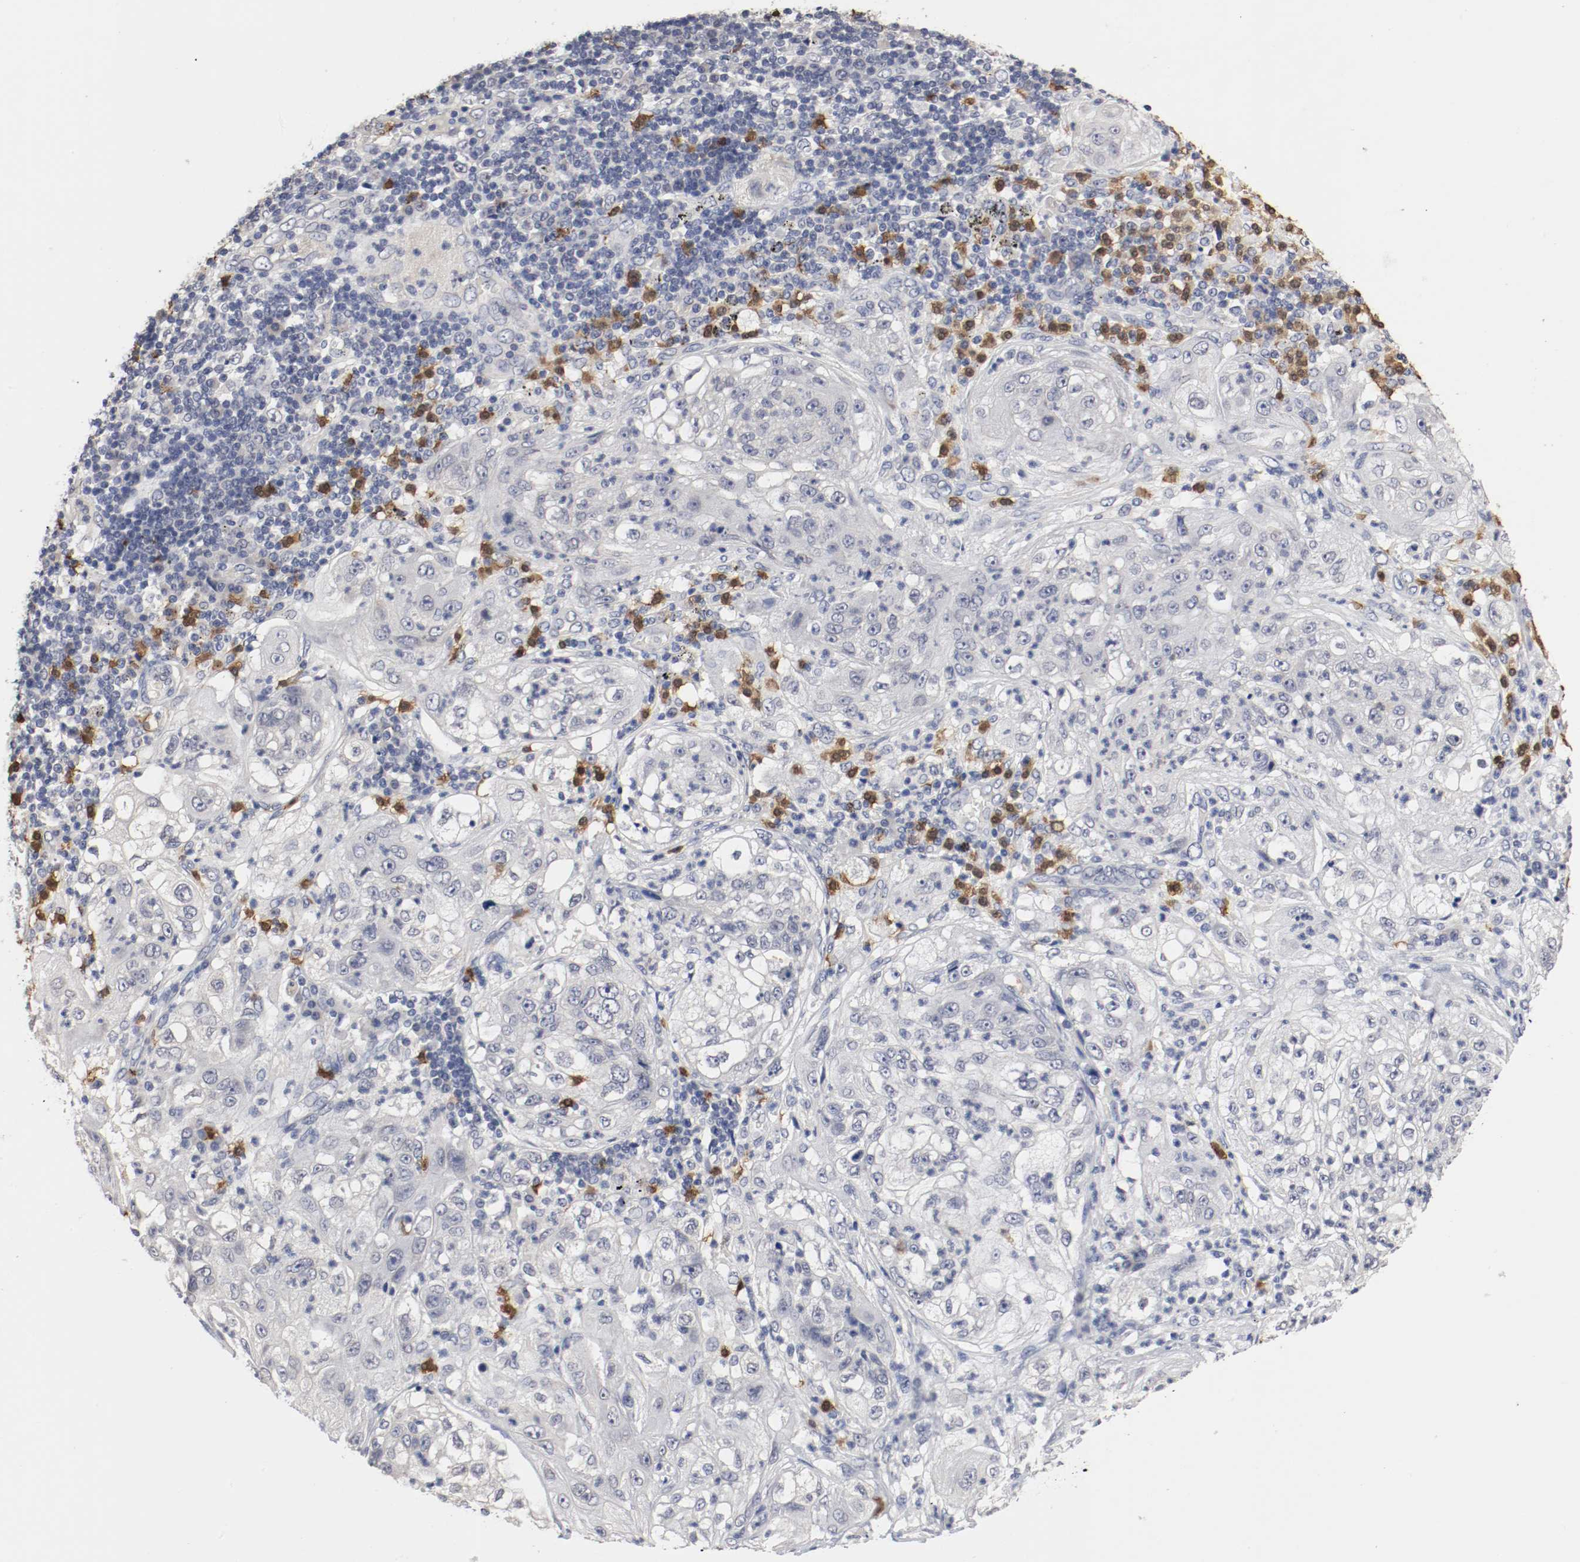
{"staining": {"intensity": "negative", "quantity": "none", "location": "none"}, "tissue": "lung cancer", "cell_type": "Tumor cells", "image_type": "cancer", "snomed": [{"axis": "morphology", "description": "Inflammation, NOS"}, {"axis": "morphology", "description": "Squamous cell carcinoma, NOS"}, {"axis": "topography", "description": "Lymph node"}, {"axis": "topography", "description": "Soft tissue"}, {"axis": "topography", "description": "Lung"}], "caption": "This is an IHC micrograph of squamous cell carcinoma (lung). There is no positivity in tumor cells.", "gene": "CEBPE", "patient": {"sex": "male", "age": 66}}